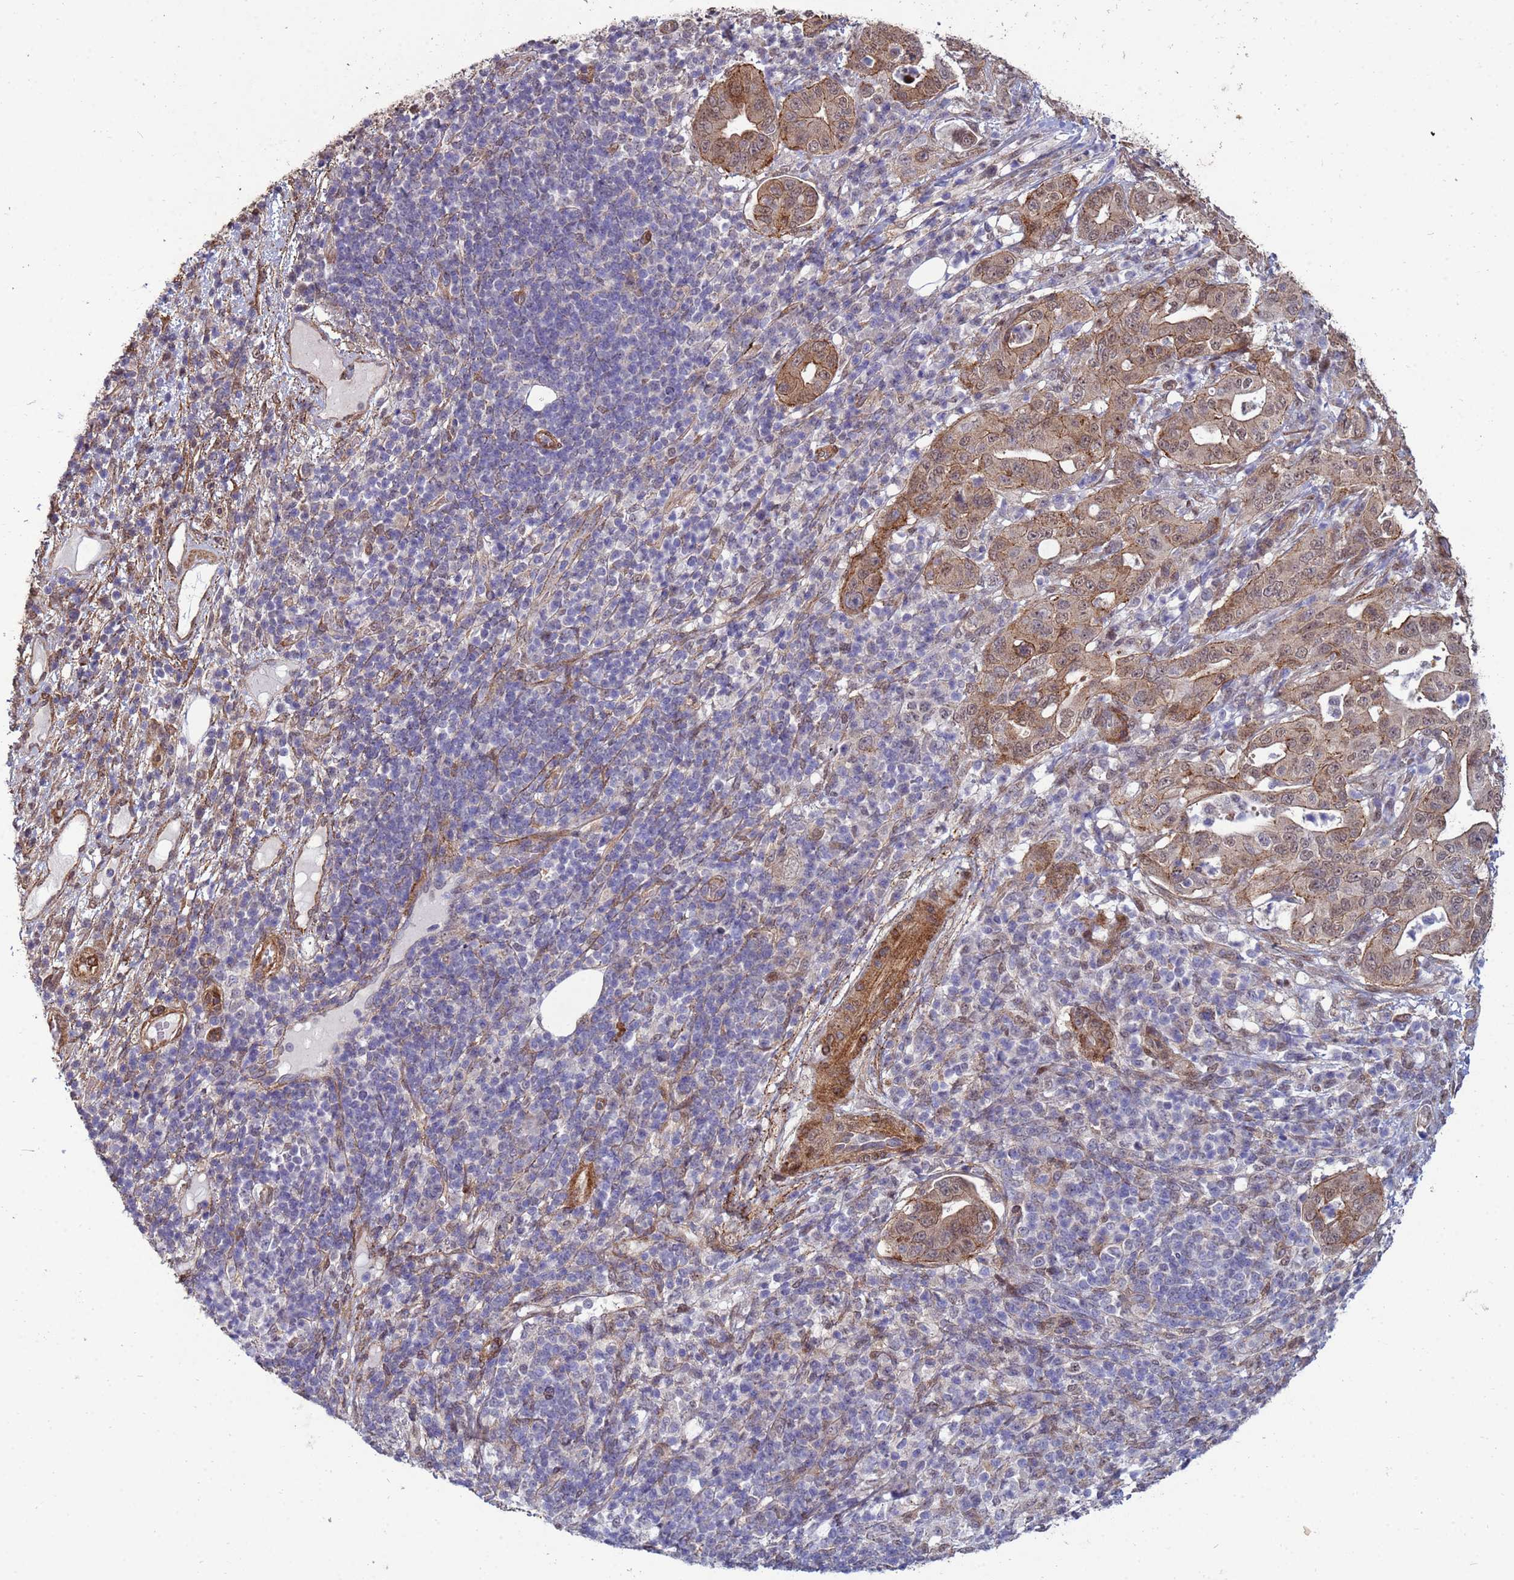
{"staining": {"intensity": "moderate", "quantity": "25%-75%", "location": "cytoplasmic/membranous"}, "tissue": "pancreatic cancer", "cell_type": "Tumor cells", "image_type": "cancer", "snomed": [{"axis": "morphology", "description": "Normal tissue, NOS"}, {"axis": "morphology", "description": "Adenocarcinoma, NOS"}, {"axis": "topography", "description": "Lymph node"}, {"axis": "topography", "description": "Pancreas"}], "caption": "Pancreatic adenocarcinoma stained with a brown dye exhibits moderate cytoplasmic/membranous positive positivity in about 25%-75% of tumor cells.", "gene": "TRIP6", "patient": {"sex": "female", "age": 67}}